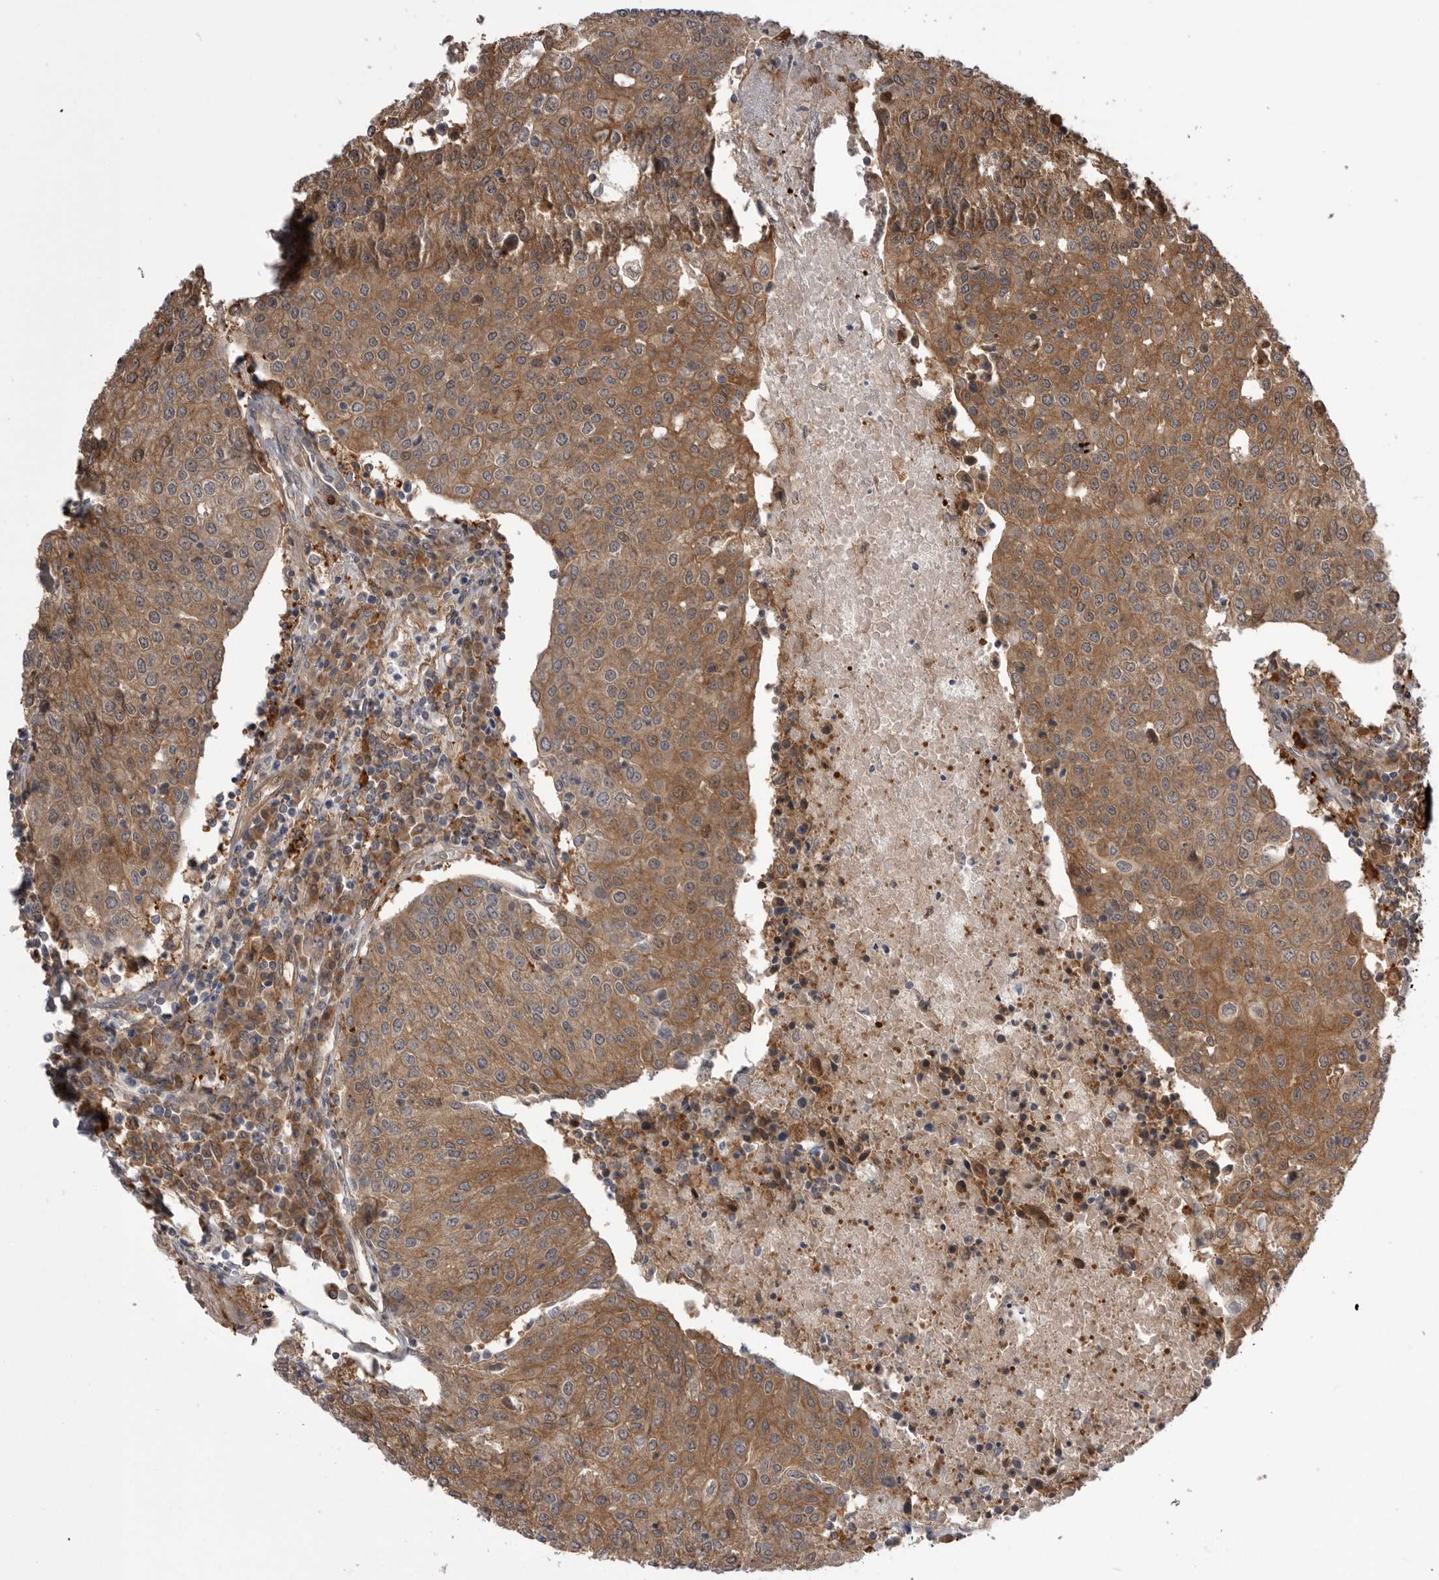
{"staining": {"intensity": "moderate", "quantity": ">75%", "location": "cytoplasmic/membranous,nuclear"}, "tissue": "urothelial cancer", "cell_type": "Tumor cells", "image_type": "cancer", "snomed": [{"axis": "morphology", "description": "Urothelial carcinoma, High grade"}, {"axis": "topography", "description": "Urinary bladder"}], "caption": "An image showing moderate cytoplasmic/membranous and nuclear staining in about >75% of tumor cells in urothelial carcinoma (high-grade), as visualized by brown immunohistochemical staining.", "gene": "RAB3GAP2", "patient": {"sex": "female", "age": 85}}